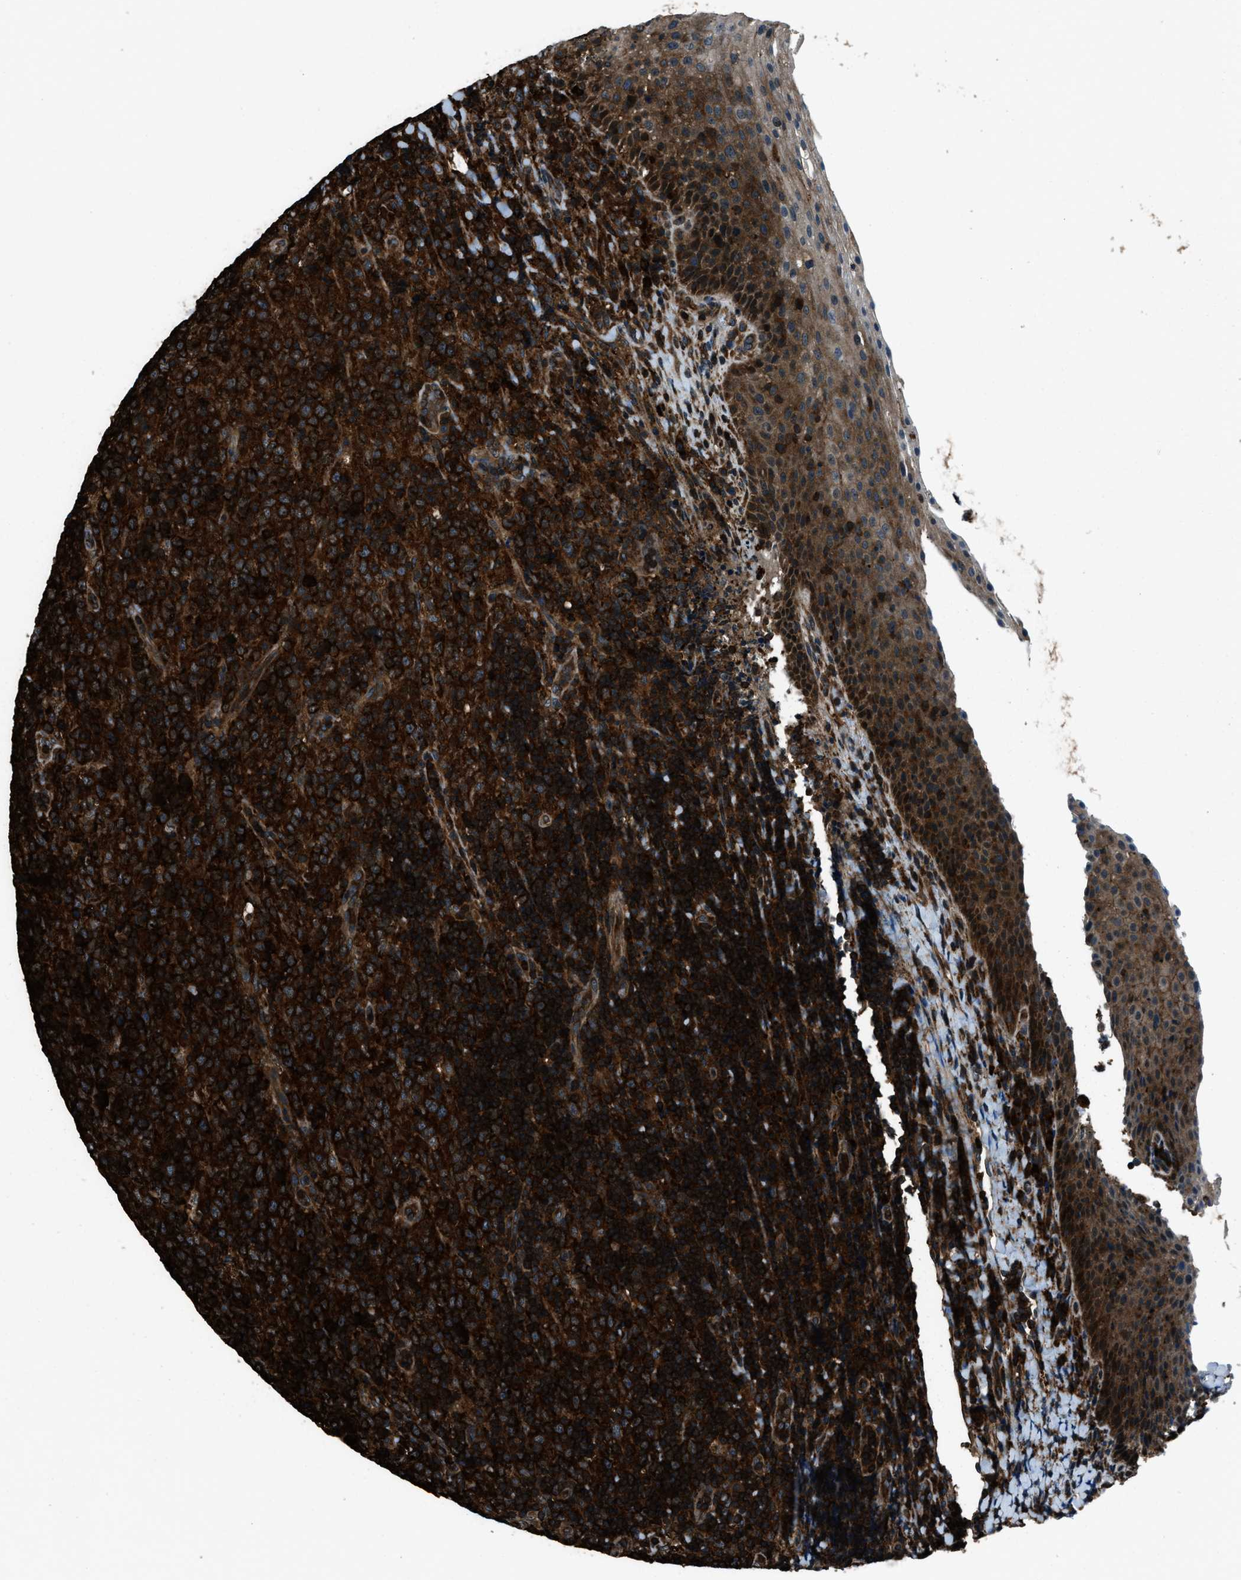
{"staining": {"intensity": "strong", "quantity": ">75%", "location": "cytoplasmic/membranous"}, "tissue": "lymphoma", "cell_type": "Tumor cells", "image_type": "cancer", "snomed": [{"axis": "morphology", "description": "Malignant lymphoma, non-Hodgkin's type, High grade"}, {"axis": "topography", "description": "Tonsil"}], "caption": "Protein staining shows strong cytoplasmic/membranous expression in about >75% of tumor cells in malignant lymphoma, non-Hodgkin's type (high-grade). (DAB IHC, brown staining for protein, blue staining for nuclei).", "gene": "SNX30", "patient": {"sex": "female", "age": 36}}